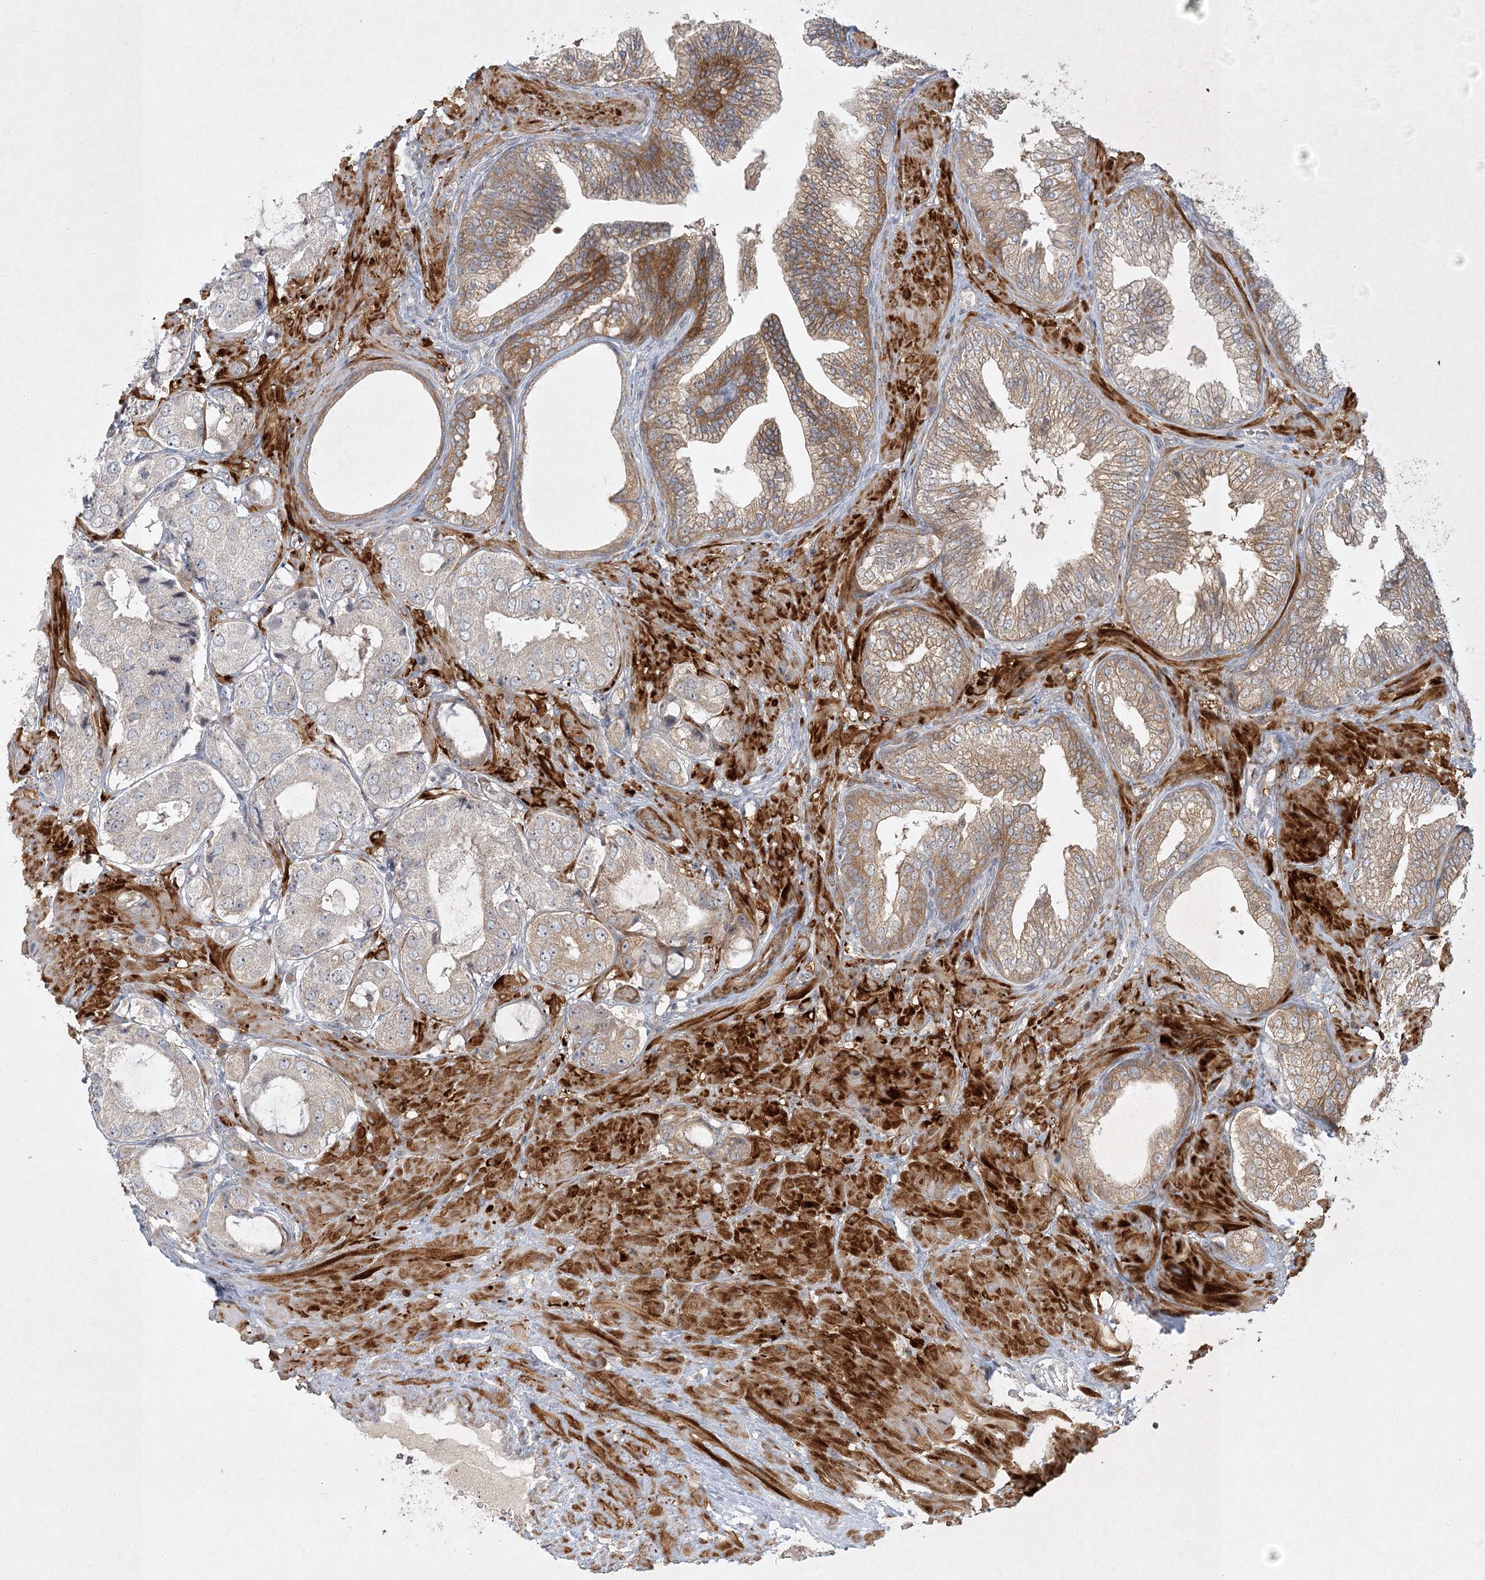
{"staining": {"intensity": "moderate", "quantity": "25%-75%", "location": "cytoplasmic/membranous"}, "tissue": "prostate cancer", "cell_type": "Tumor cells", "image_type": "cancer", "snomed": [{"axis": "morphology", "description": "Adenocarcinoma, High grade"}, {"axis": "topography", "description": "Prostate"}], "caption": "Immunohistochemistry micrograph of prostate high-grade adenocarcinoma stained for a protein (brown), which demonstrates medium levels of moderate cytoplasmic/membranous expression in about 25%-75% of tumor cells.", "gene": "SH2D3A", "patient": {"sex": "male", "age": 59}}